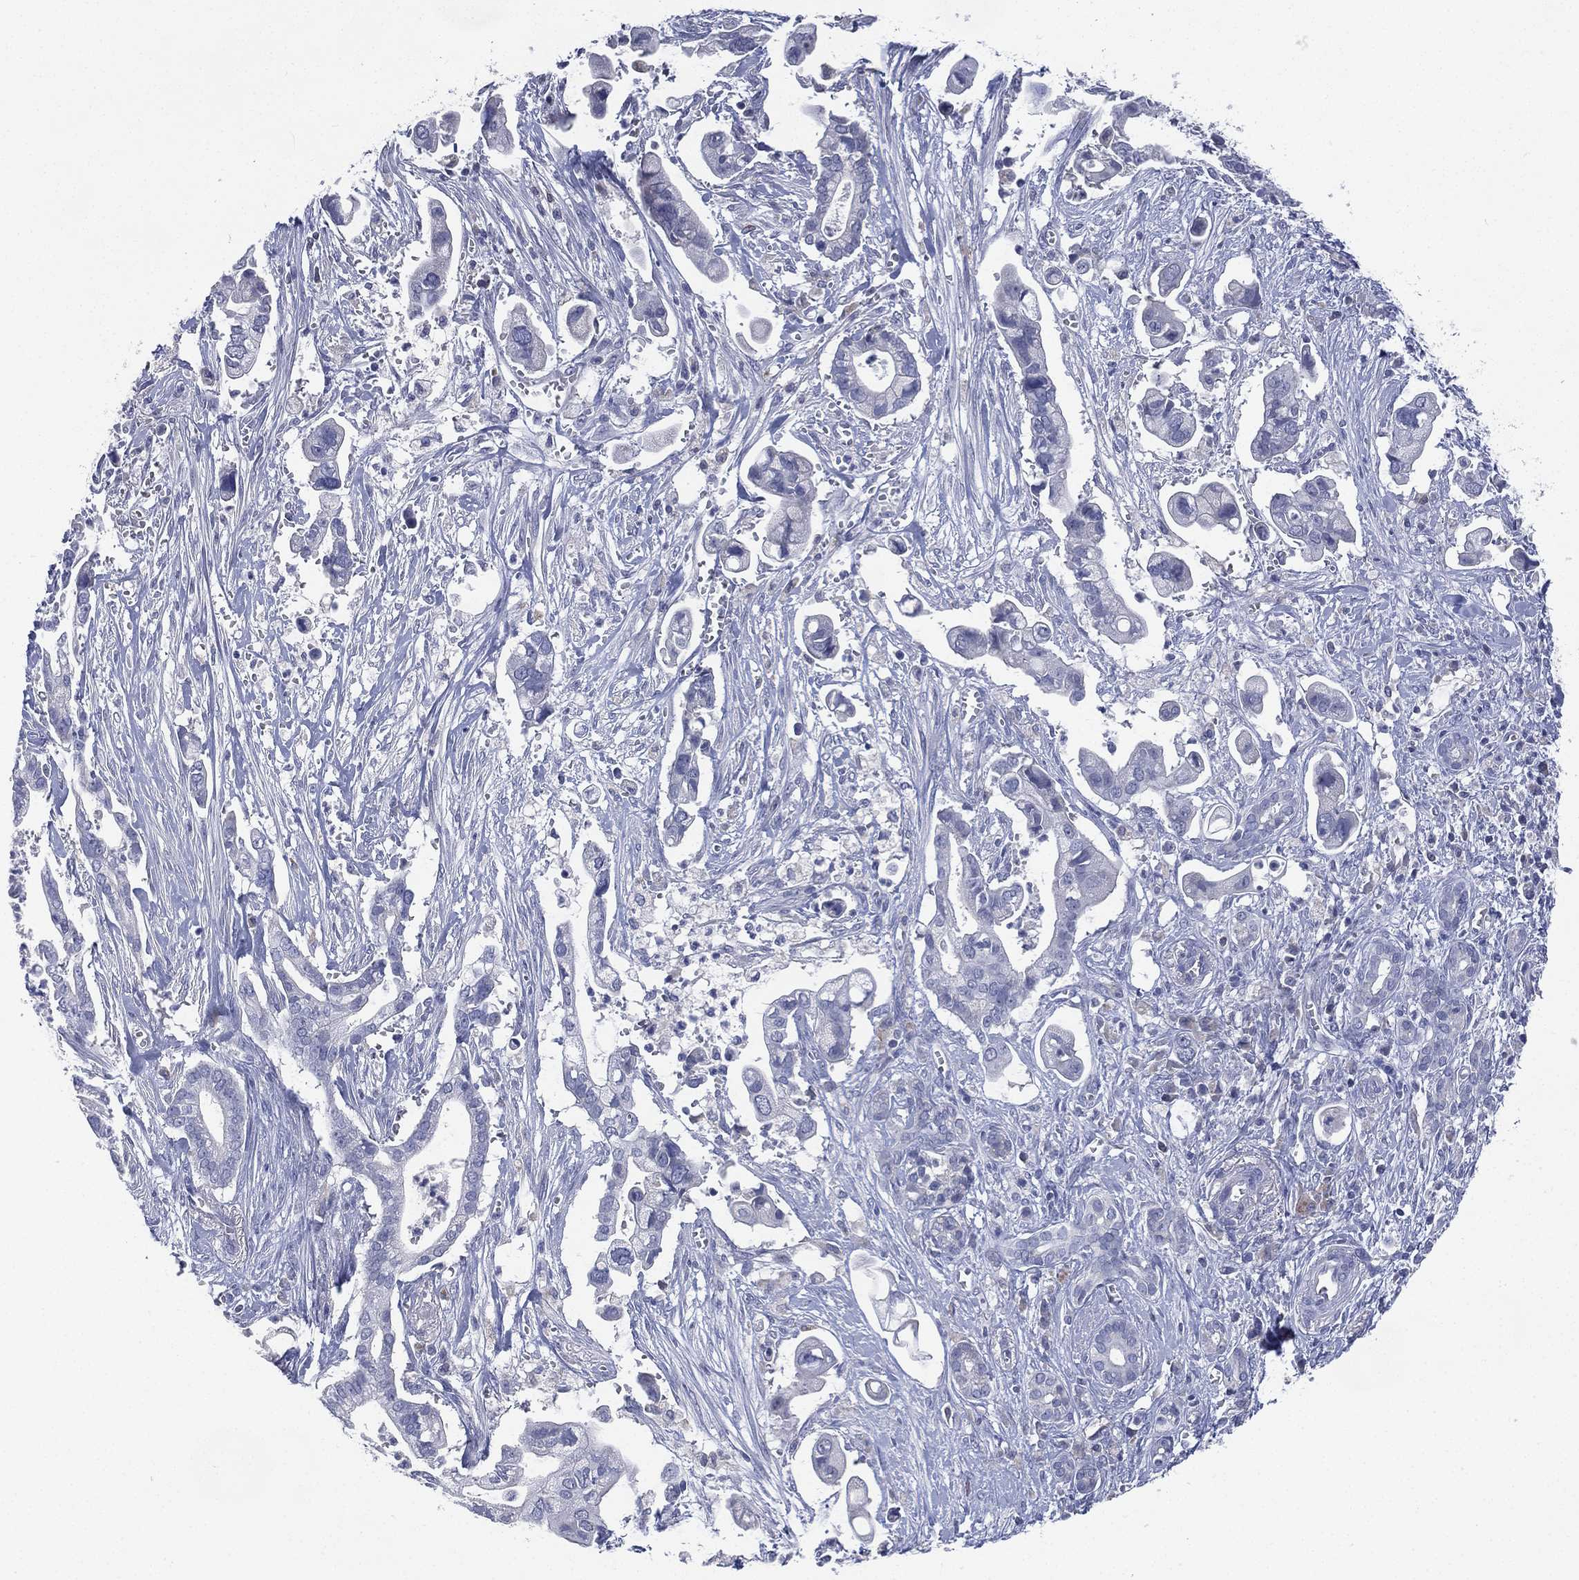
{"staining": {"intensity": "negative", "quantity": "none", "location": "none"}, "tissue": "pancreatic cancer", "cell_type": "Tumor cells", "image_type": "cancer", "snomed": [{"axis": "morphology", "description": "Adenocarcinoma, NOS"}, {"axis": "topography", "description": "Pancreas"}], "caption": "High magnification brightfield microscopy of pancreatic cancer stained with DAB (3,3'-diaminobenzidine) (brown) and counterstained with hematoxylin (blue): tumor cells show no significant positivity.", "gene": "KRT35", "patient": {"sex": "male", "age": 61}}